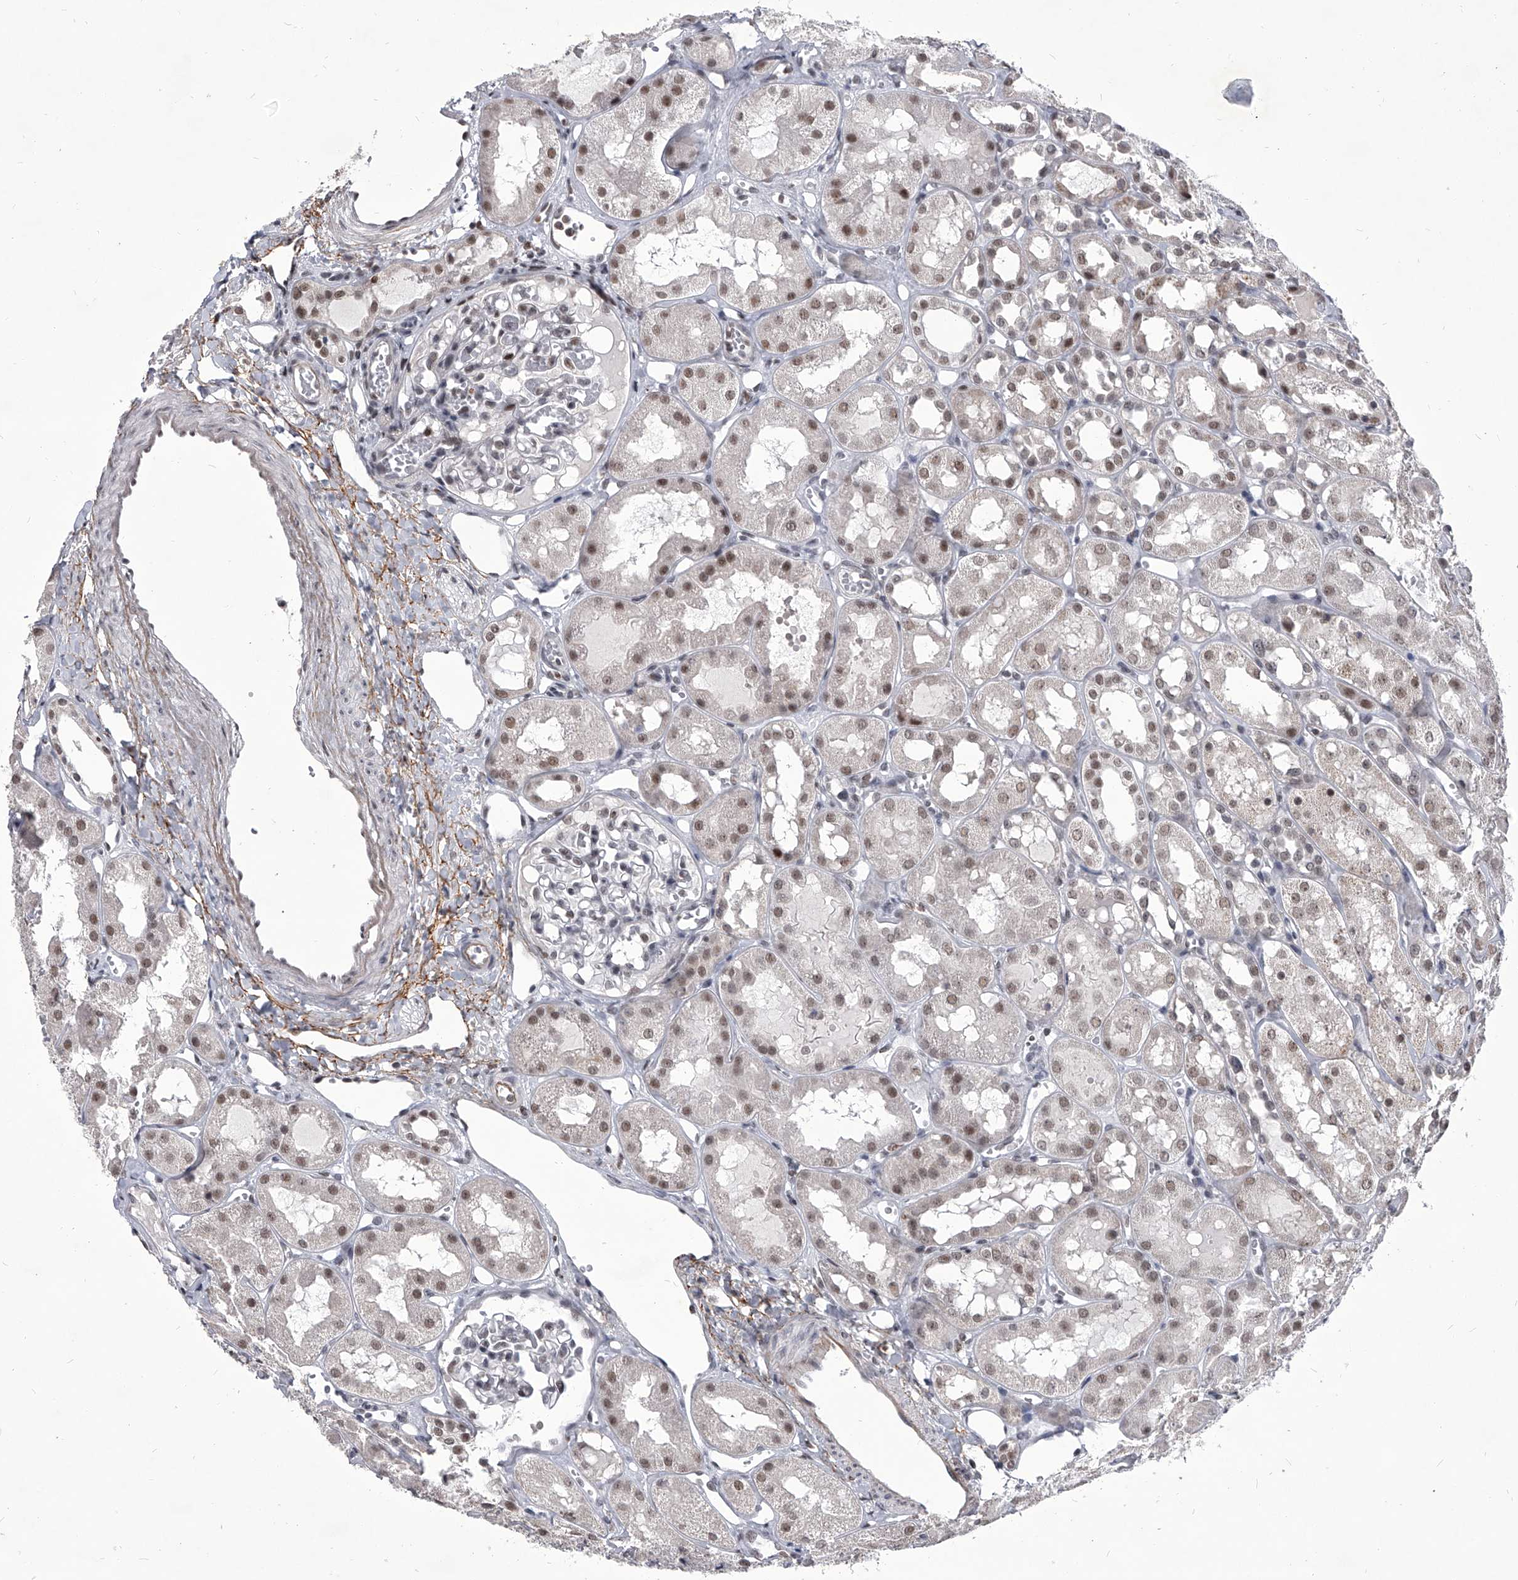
{"staining": {"intensity": "negative", "quantity": "none", "location": "none"}, "tissue": "kidney", "cell_type": "Cells in glomeruli", "image_type": "normal", "snomed": [{"axis": "morphology", "description": "Normal tissue, NOS"}, {"axis": "topography", "description": "Kidney"}], "caption": "A high-resolution histopathology image shows immunohistochemistry (IHC) staining of benign kidney, which shows no significant positivity in cells in glomeruli. (Brightfield microscopy of DAB IHC at high magnification).", "gene": "PPIL4", "patient": {"sex": "male", "age": 16}}